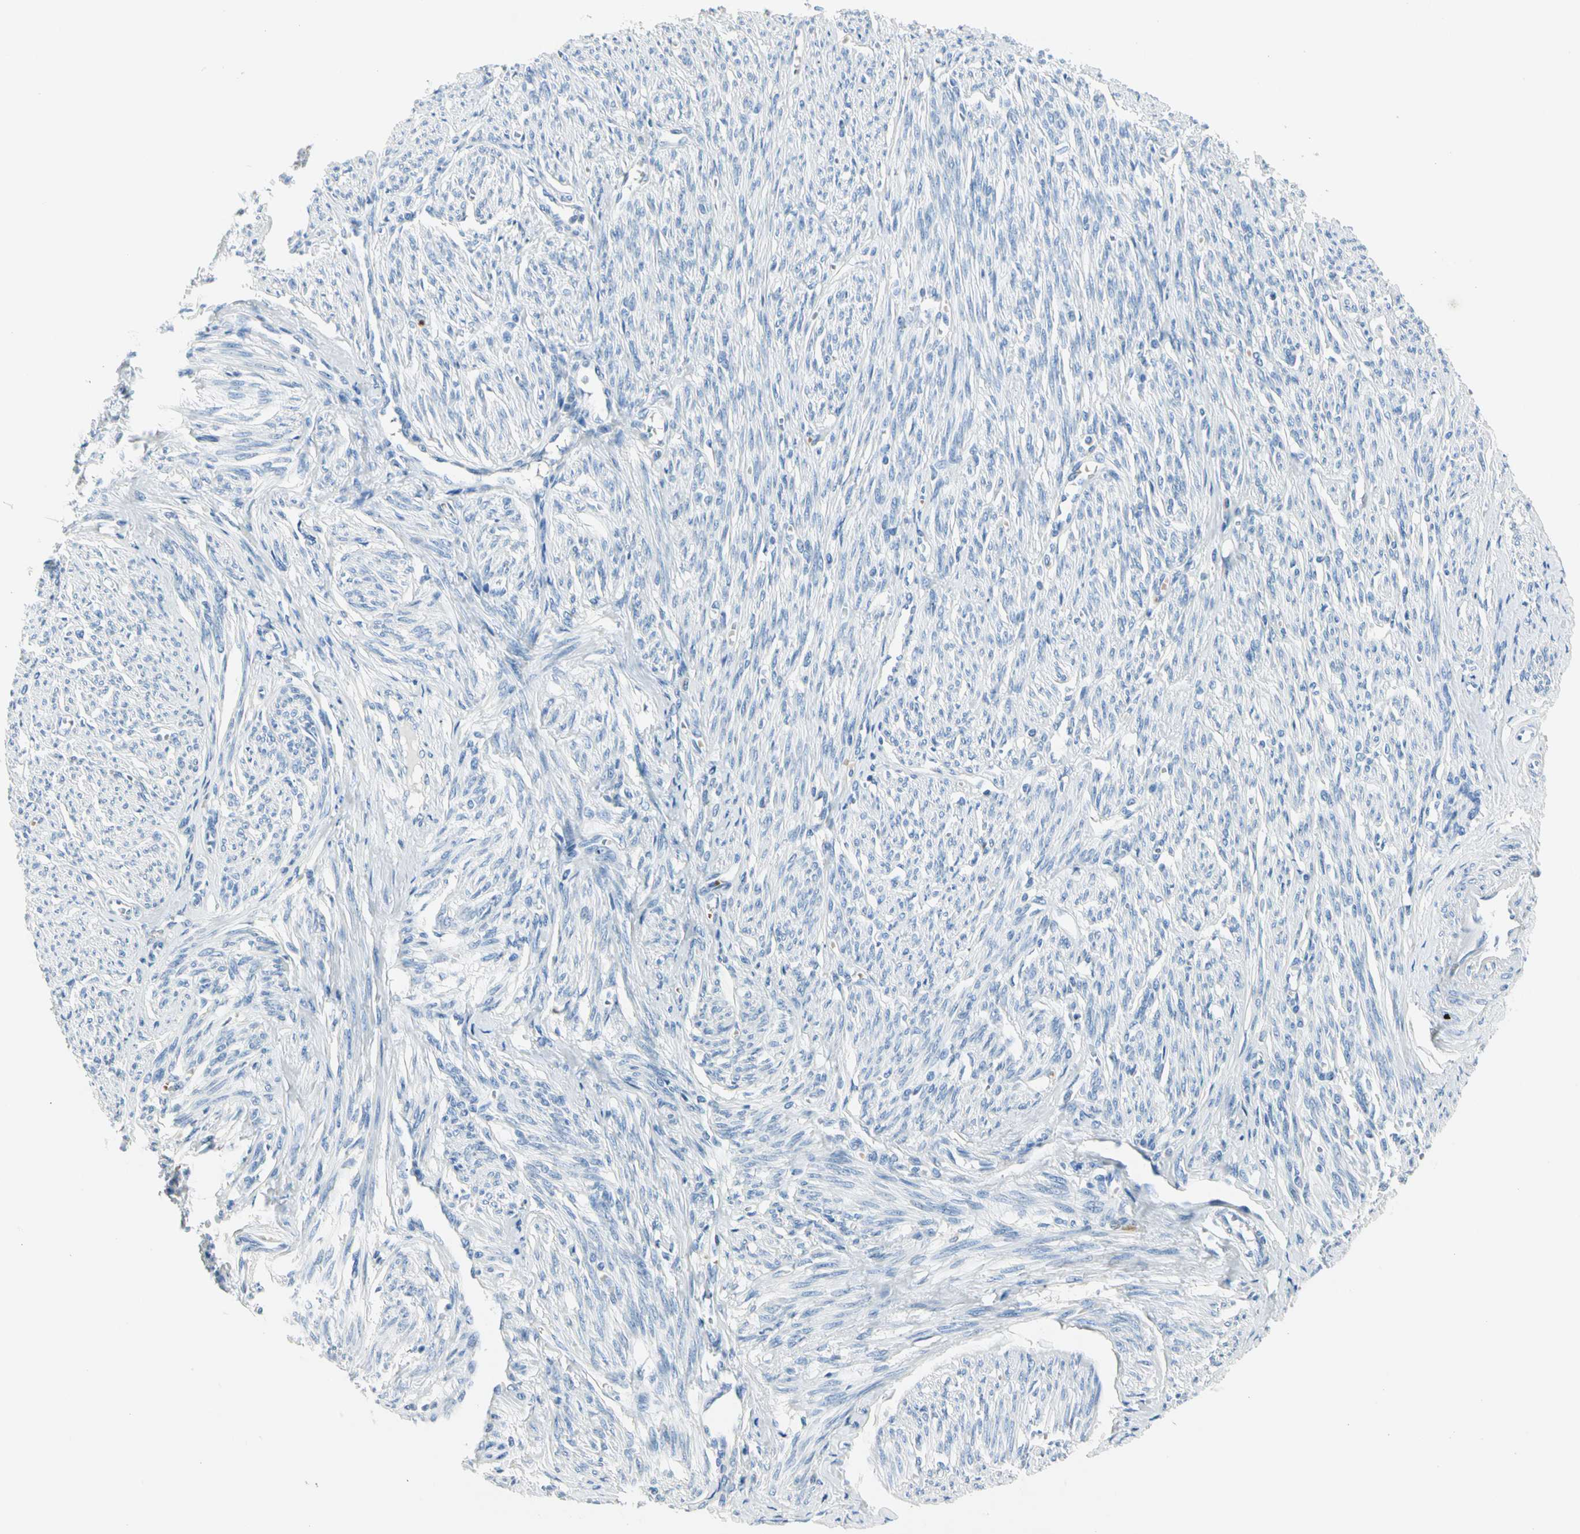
{"staining": {"intensity": "negative", "quantity": "none", "location": "none"}, "tissue": "smooth muscle", "cell_type": "Smooth muscle cells", "image_type": "normal", "snomed": [{"axis": "morphology", "description": "Normal tissue, NOS"}, {"axis": "topography", "description": "Smooth muscle"}, {"axis": "topography", "description": "Cervix"}], "caption": "Immunohistochemistry (IHC) of unremarkable smooth muscle reveals no expression in smooth muscle cells. (Stains: DAB (3,3'-diaminobenzidine) immunohistochemistry (IHC) with hematoxylin counter stain, Microscopy: brightfield microscopy at high magnification).", "gene": "CA1", "patient": {"sex": "female", "age": 70}}